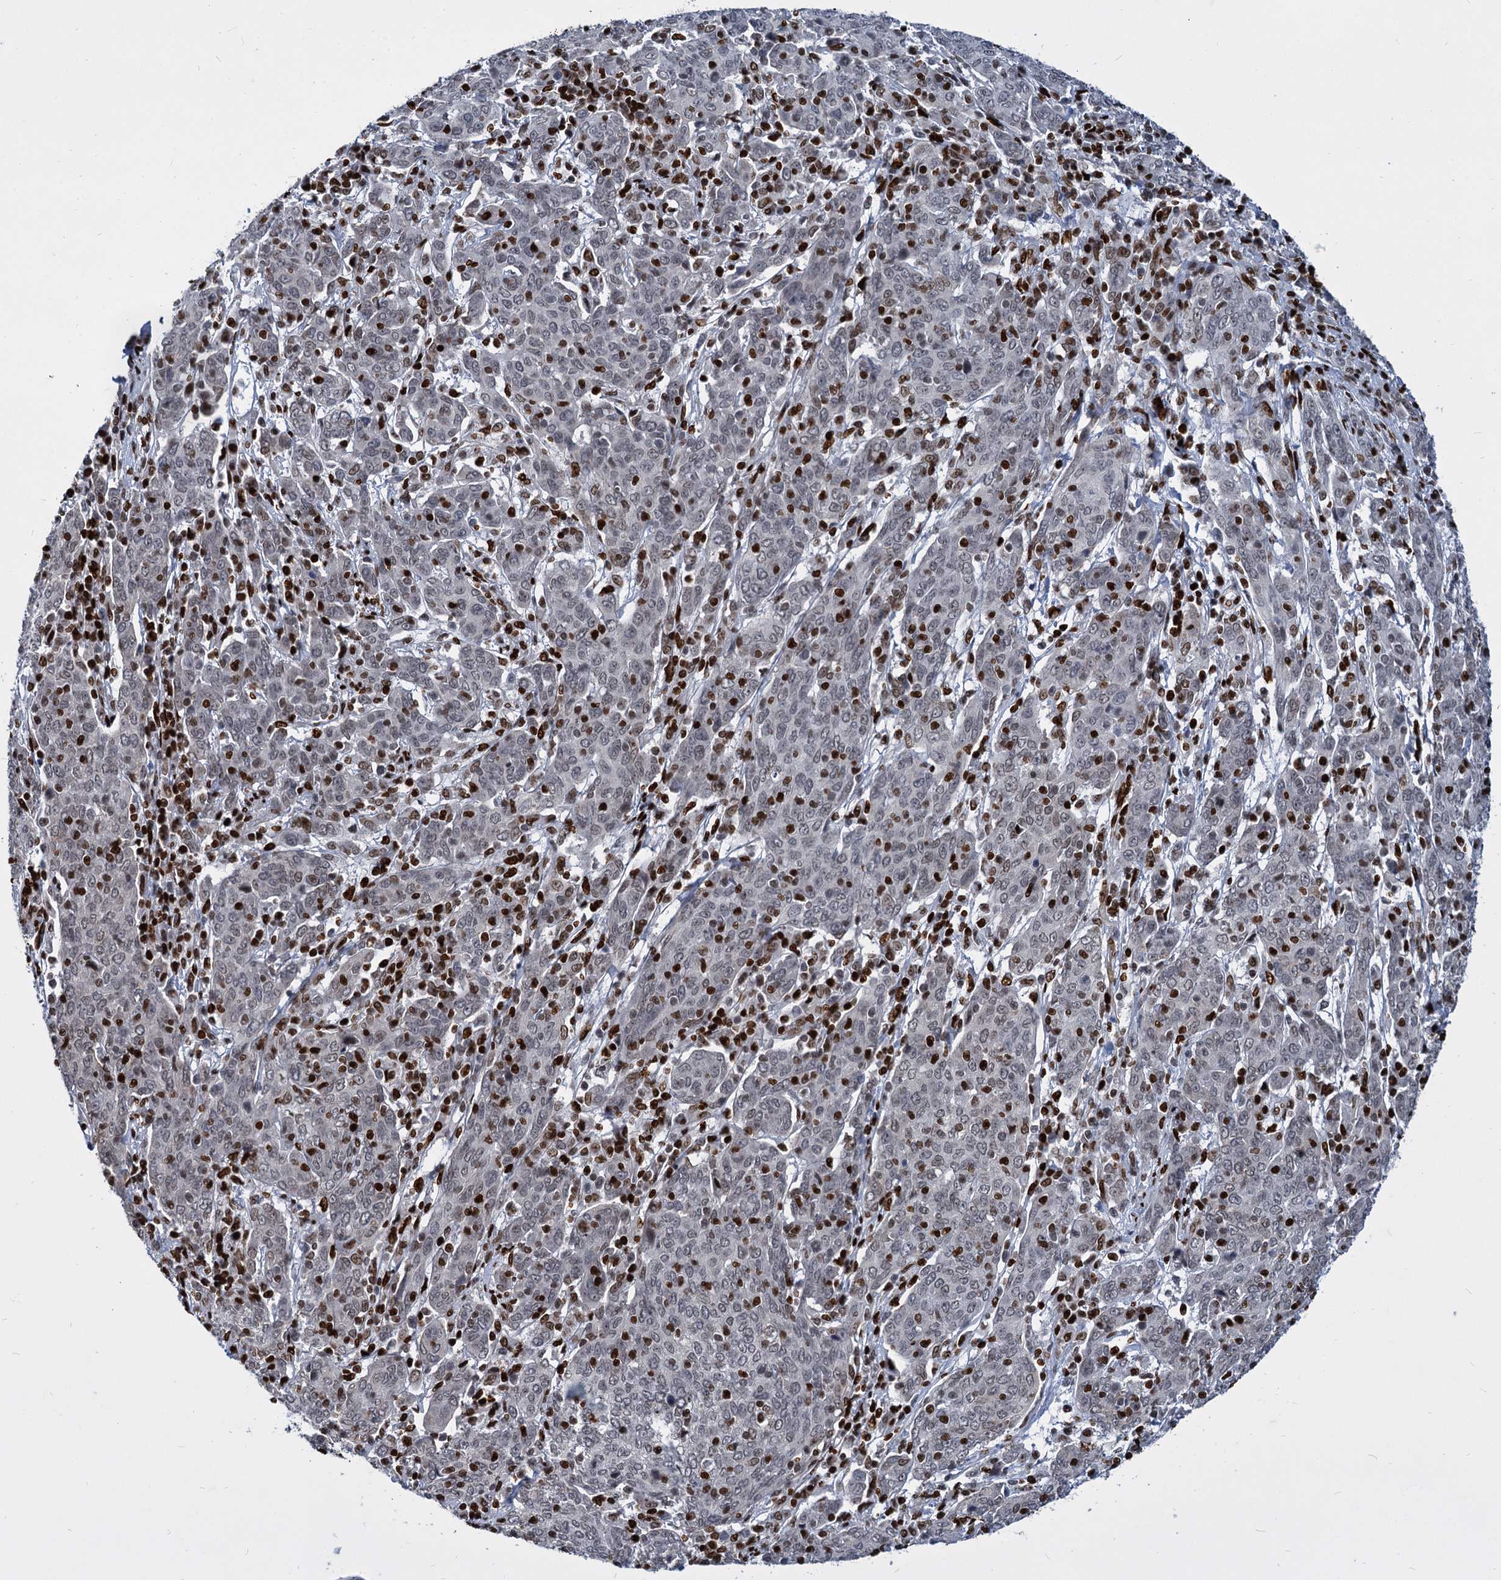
{"staining": {"intensity": "weak", "quantity": "25%-75%", "location": "nuclear"}, "tissue": "cervical cancer", "cell_type": "Tumor cells", "image_type": "cancer", "snomed": [{"axis": "morphology", "description": "Squamous cell carcinoma, NOS"}, {"axis": "topography", "description": "Cervix"}], "caption": "Protein staining of squamous cell carcinoma (cervical) tissue exhibits weak nuclear positivity in approximately 25%-75% of tumor cells. The staining was performed using DAB (3,3'-diaminobenzidine), with brown indicating positive protein expression. Nuclei are stained blue with hematoxylin.", "gene": "MECP2", "patient": {"sex": "female", "age": 67}}